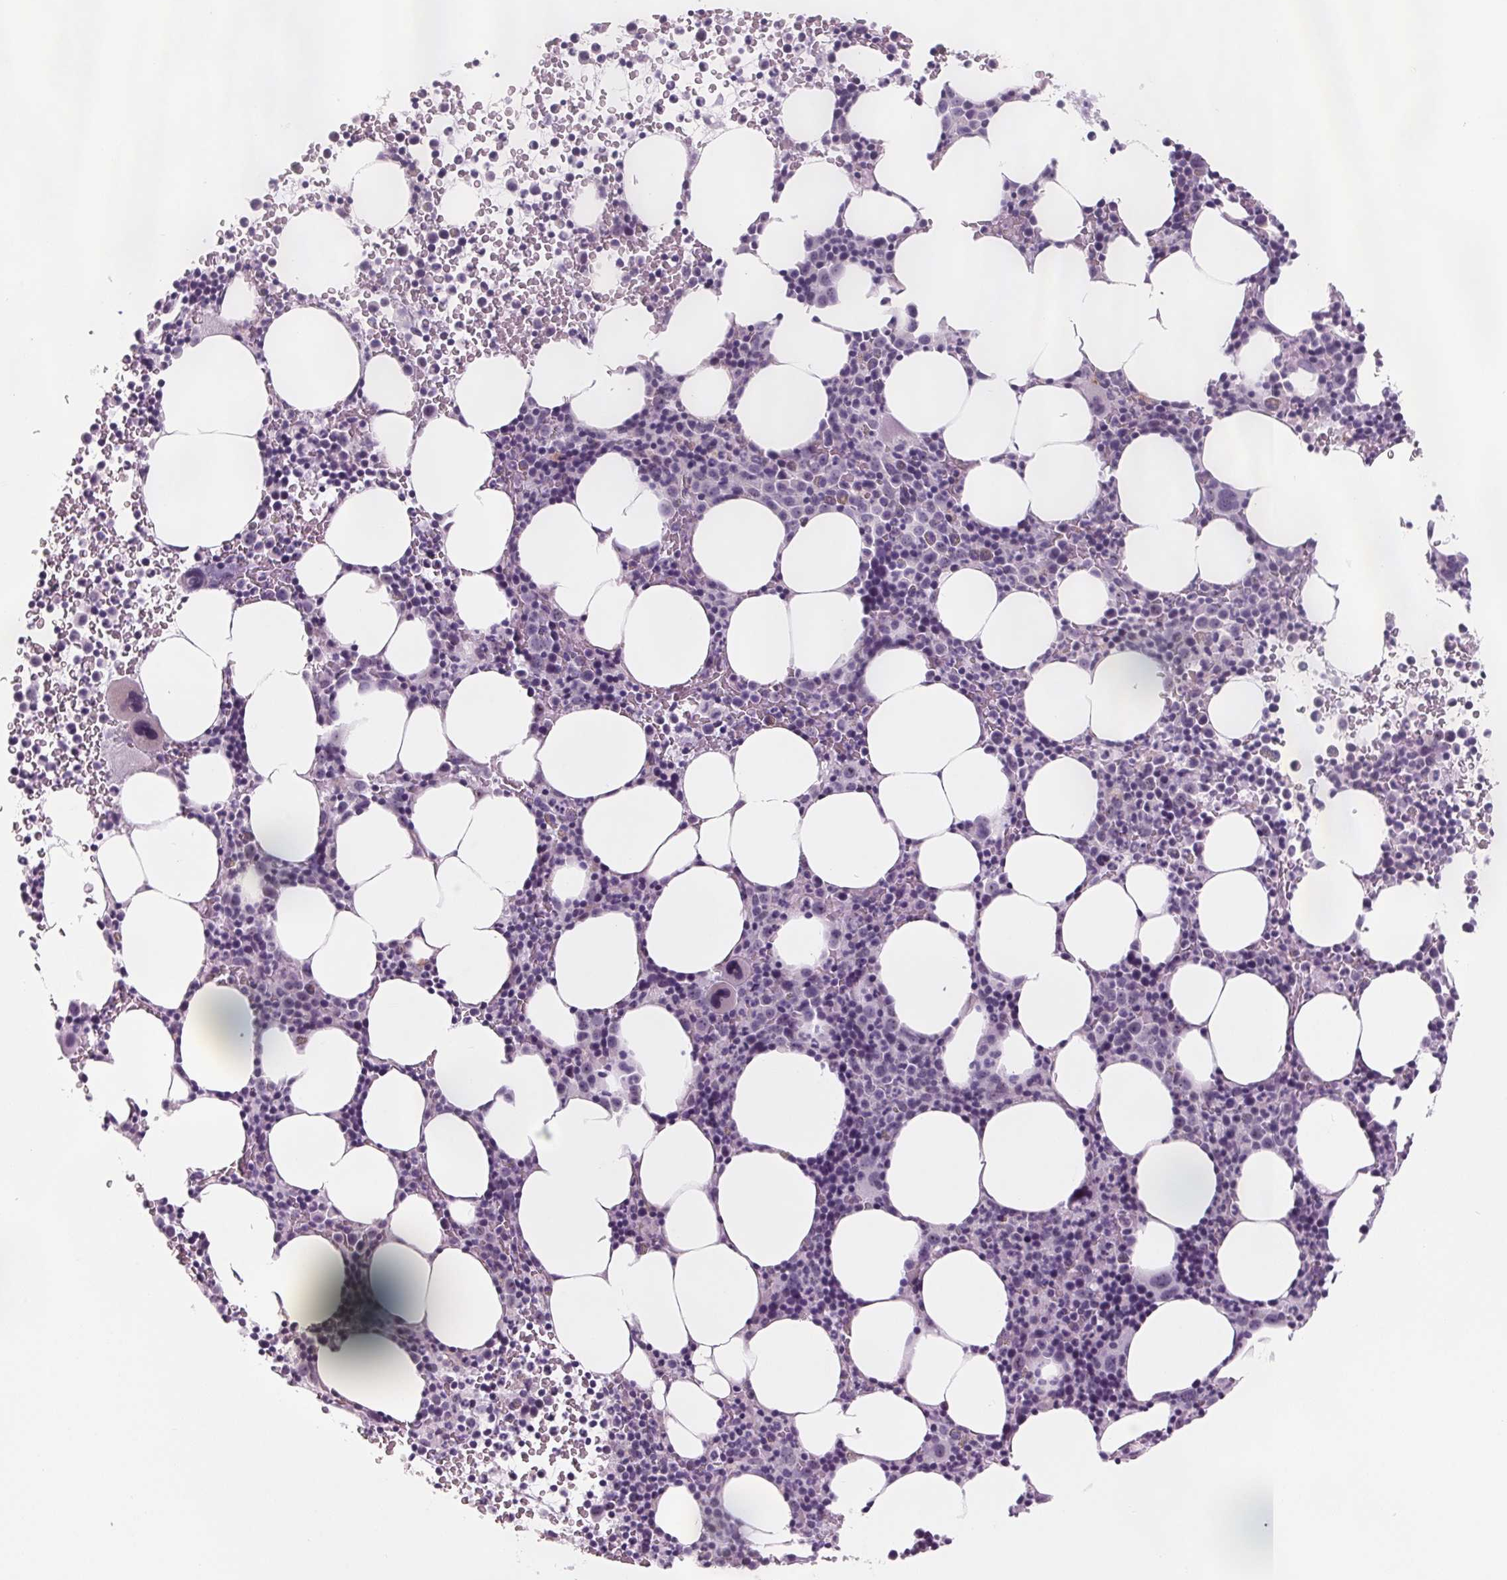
{"staining": {"intensity": "negative", "quantity": "none", "location": "none"}, "tissue": "bone marrow", "cell_type": "Hematopoietic cells", "image_type": "normal", "snomed": [{"axis": "morphology", "description": "Normal tissue, NOS"}, {"axis": "topography", "description": "Bone marrow"}], "caption": "Bone marrow stained for a protein using immunohistochemistry shows no expression hematopoietic cells.", "gene": "DNTTIP2", "patient": {"sex": "male", "age": 58}}